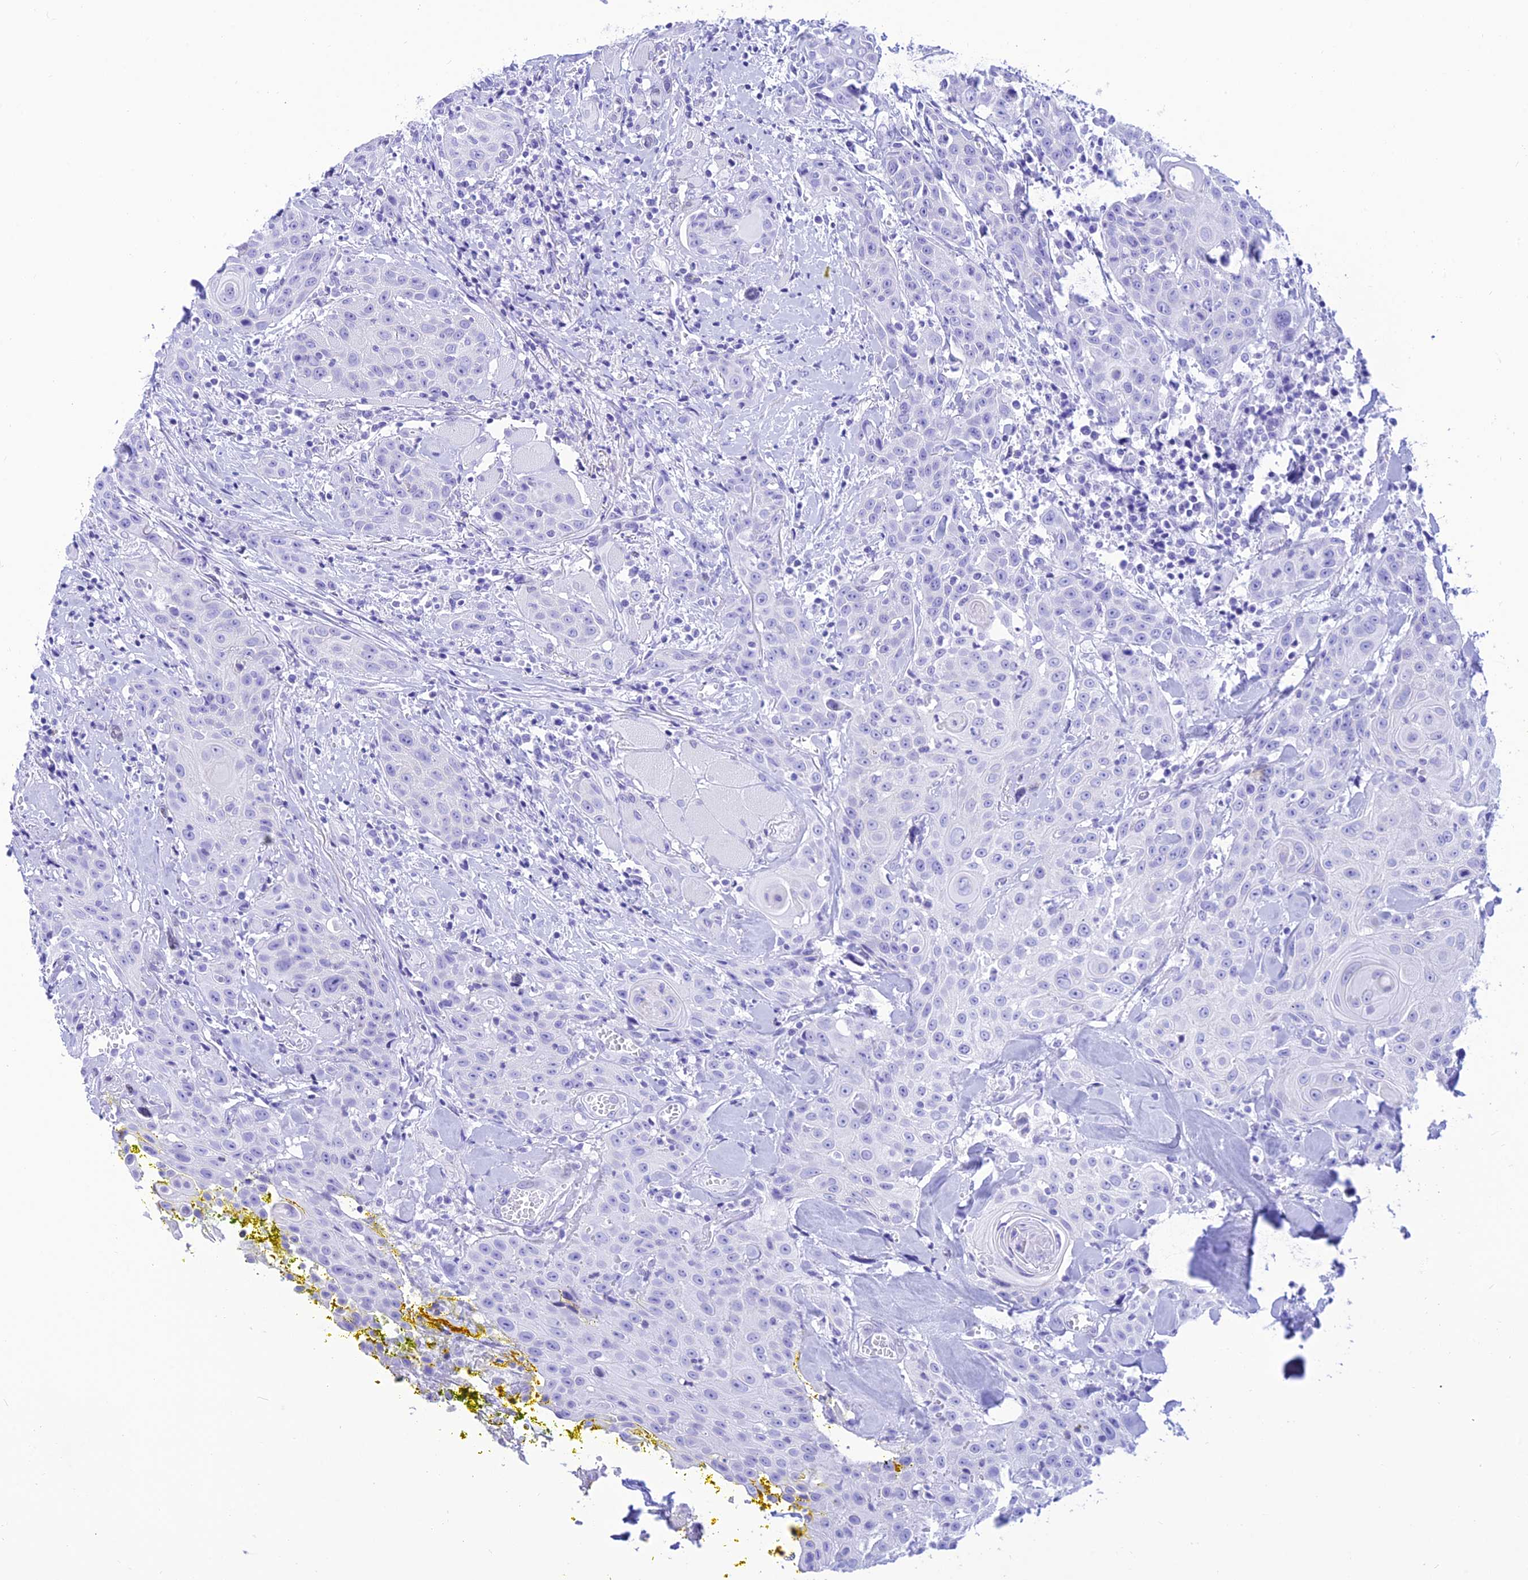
{"staining": {"intensity": "negative", "quantity": "none", "location": "none"}, "tissue": "head and neck cancer", "cell_type": "Tumor cells", "image_type": "cancer", "snomed": [{"axis": "morphology", "description": "Squamous cell carcinoma, NOS"}, {"axis": "topography", "description": "Oral tissue"}, {"axis": "topography", "description": "Head-Neck"}], "caption": "Tumor cells are negative for protein expression in human head and neck cancer (squamous cell carcinoma).", "gene": "PRNP", "patient": {"sex": "female", "age": 82}}